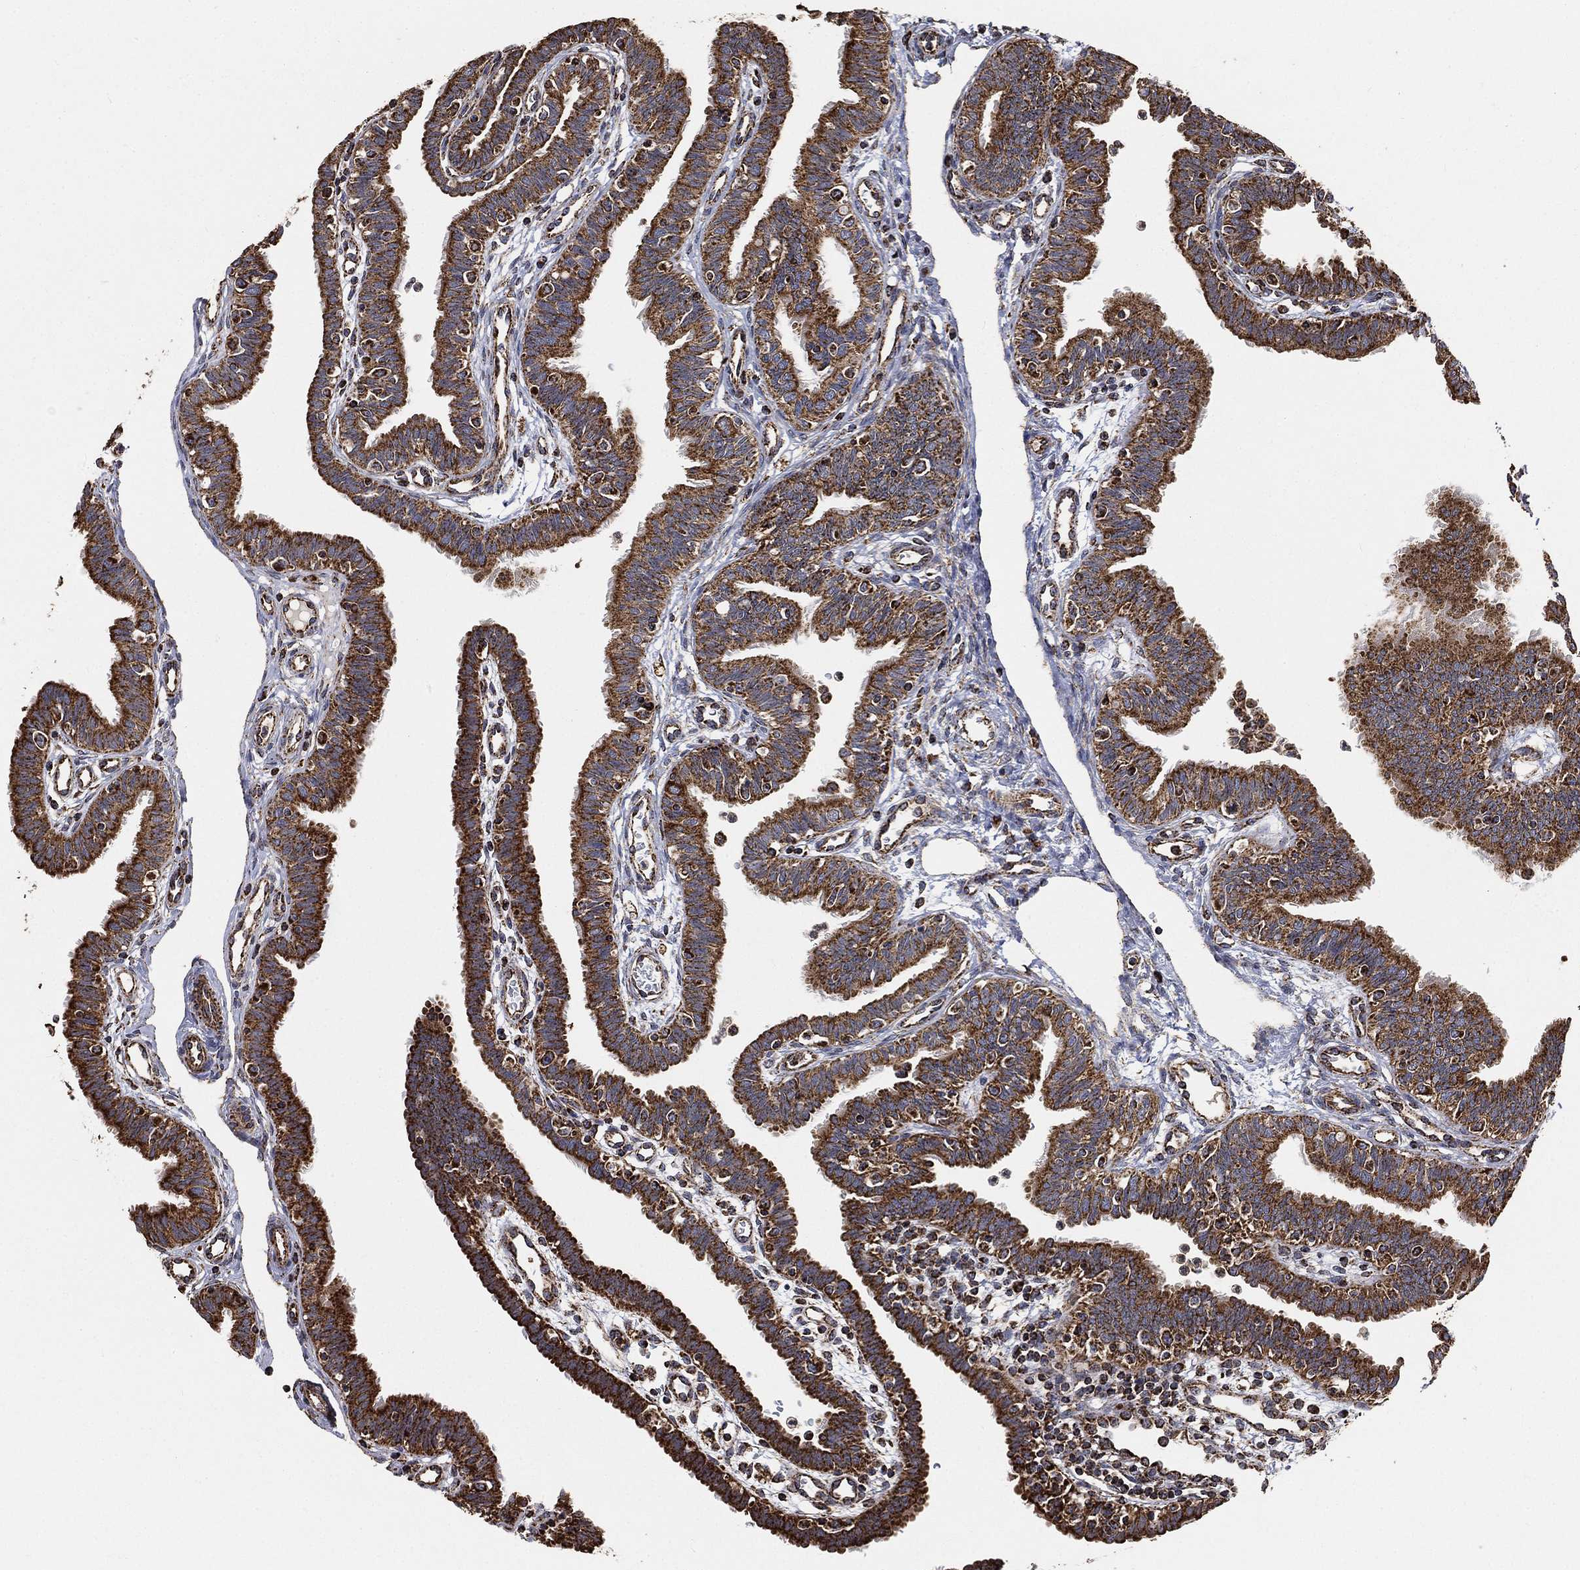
{"staining": {"intensity": "strong", "quantity": ">75%", "location": "cytoplasmic/membranous"}, "tissue": "fallopian tube", "cell_type": "Glandular cells", "image_type": "normal", "snomed": [{"axis": "morphology", "description": "Normal tissue, NOS"}, {"axis": "topography", "description": "Fallopian tube"}], "caption": "Immunohistochemistry (DAB (3,3'-diaminobenzidine)) staining of normal fallopian tube demonstrates strong cytoplasmic/membranous protein positivity in about >75% of glandular cells. (Stains: DAB in brown, nuclei in blue, Microscopy: brightfield microscopy at high magnification).", "gene": "SLC38A7", "patient": {"sex": "female", "age": 36}}